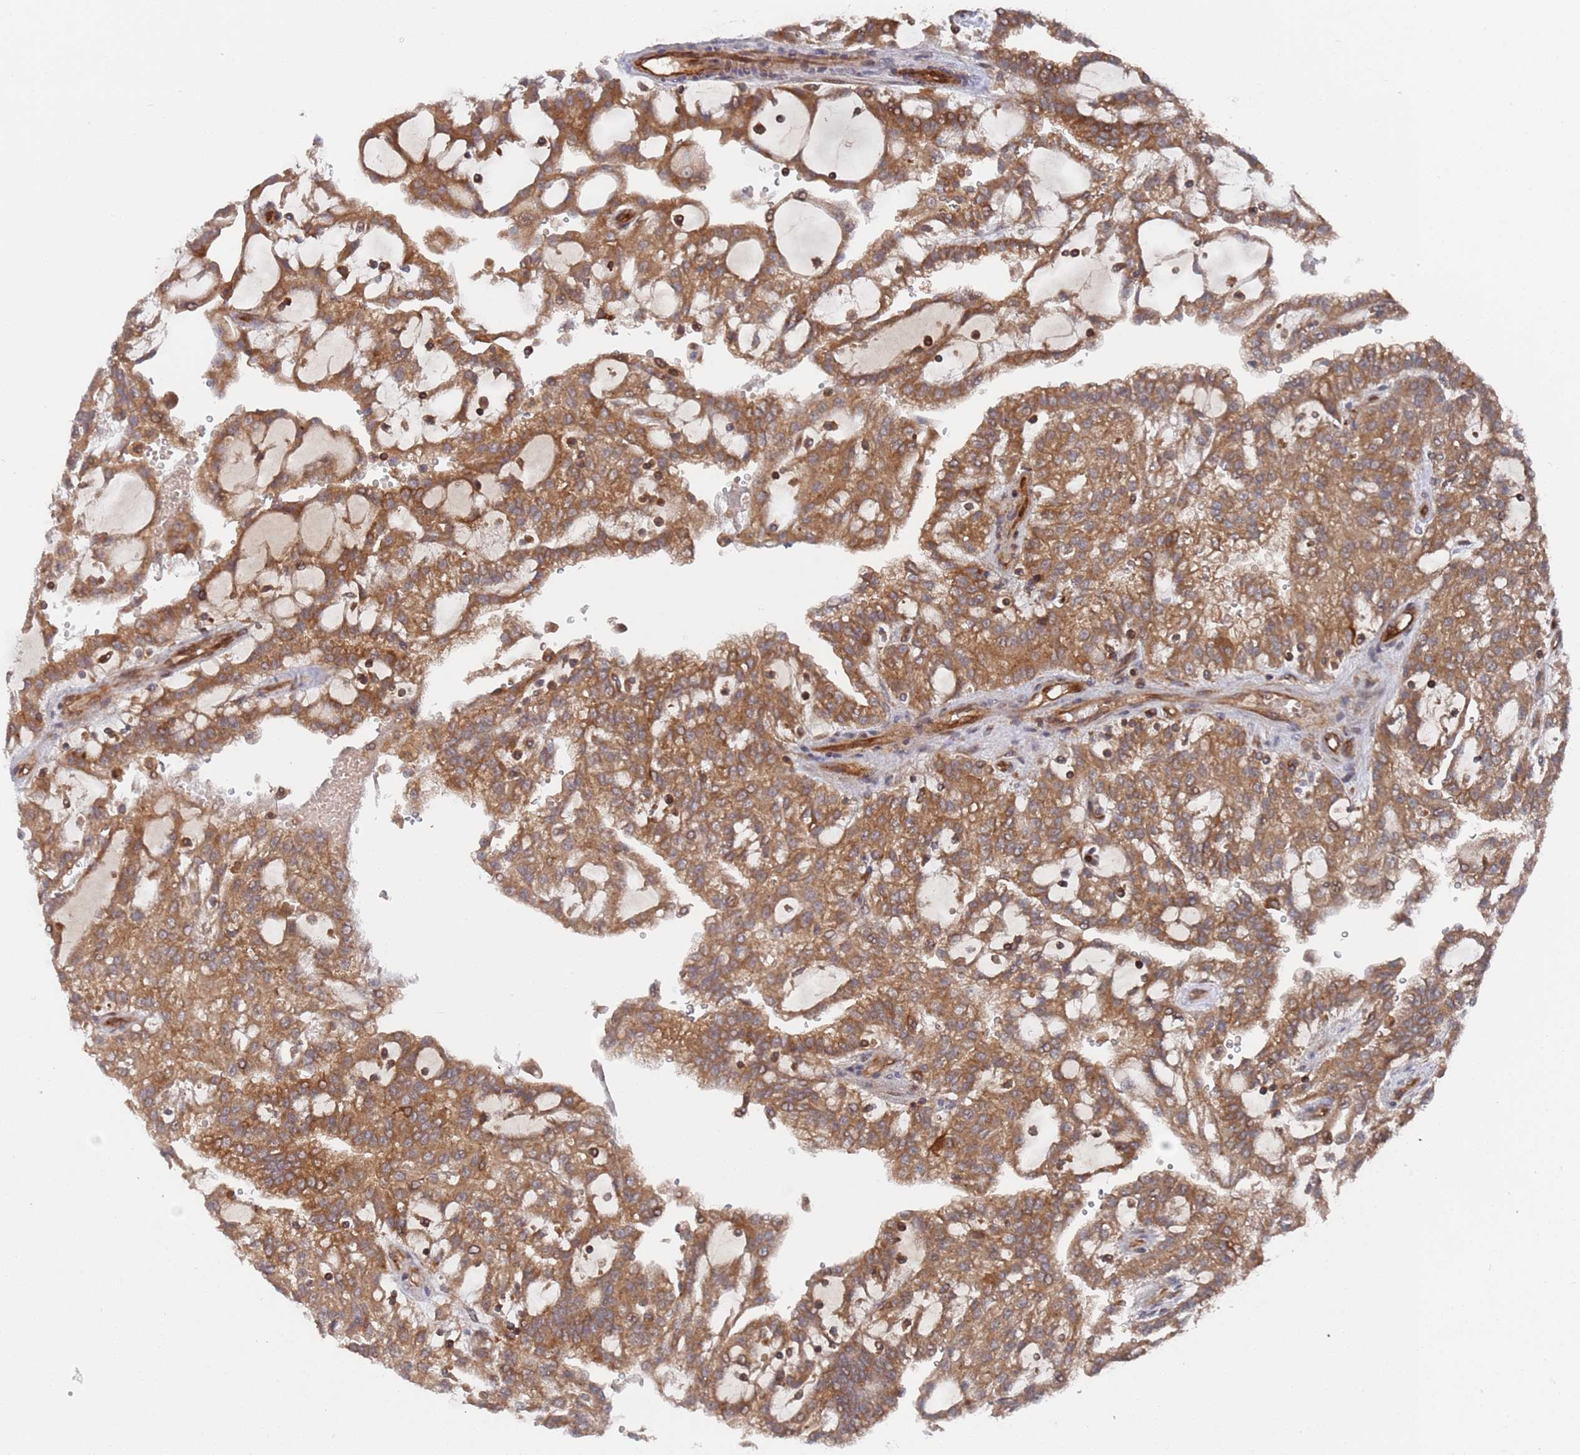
{"staining": {"intensity": "moderate", "quantity": ">75%", "location": "cytoplasmic/membranous"}, "tissue": "renal cancer", "cell_type": "Tumor cells", "image_type": "cancer", "snomed": [{"axis": "morphology", "description": "Adenocarcinoma, NOS"}, {"axis": "topography", "description": "Kidney"}], "caption": "High-magnification brightfield microscopy of renal cancer (adenocarcinoma) stained with DAB (3,3'-diaminobenzidine) (brown) and counterstained with hematoxylin (blue). tumor cells exhibit moderate cytoplasmic/membranous positivity is seen in approximately>75% of cells.", "gene": "DDX60", "patient": {"sex": "male", "age": 63}}